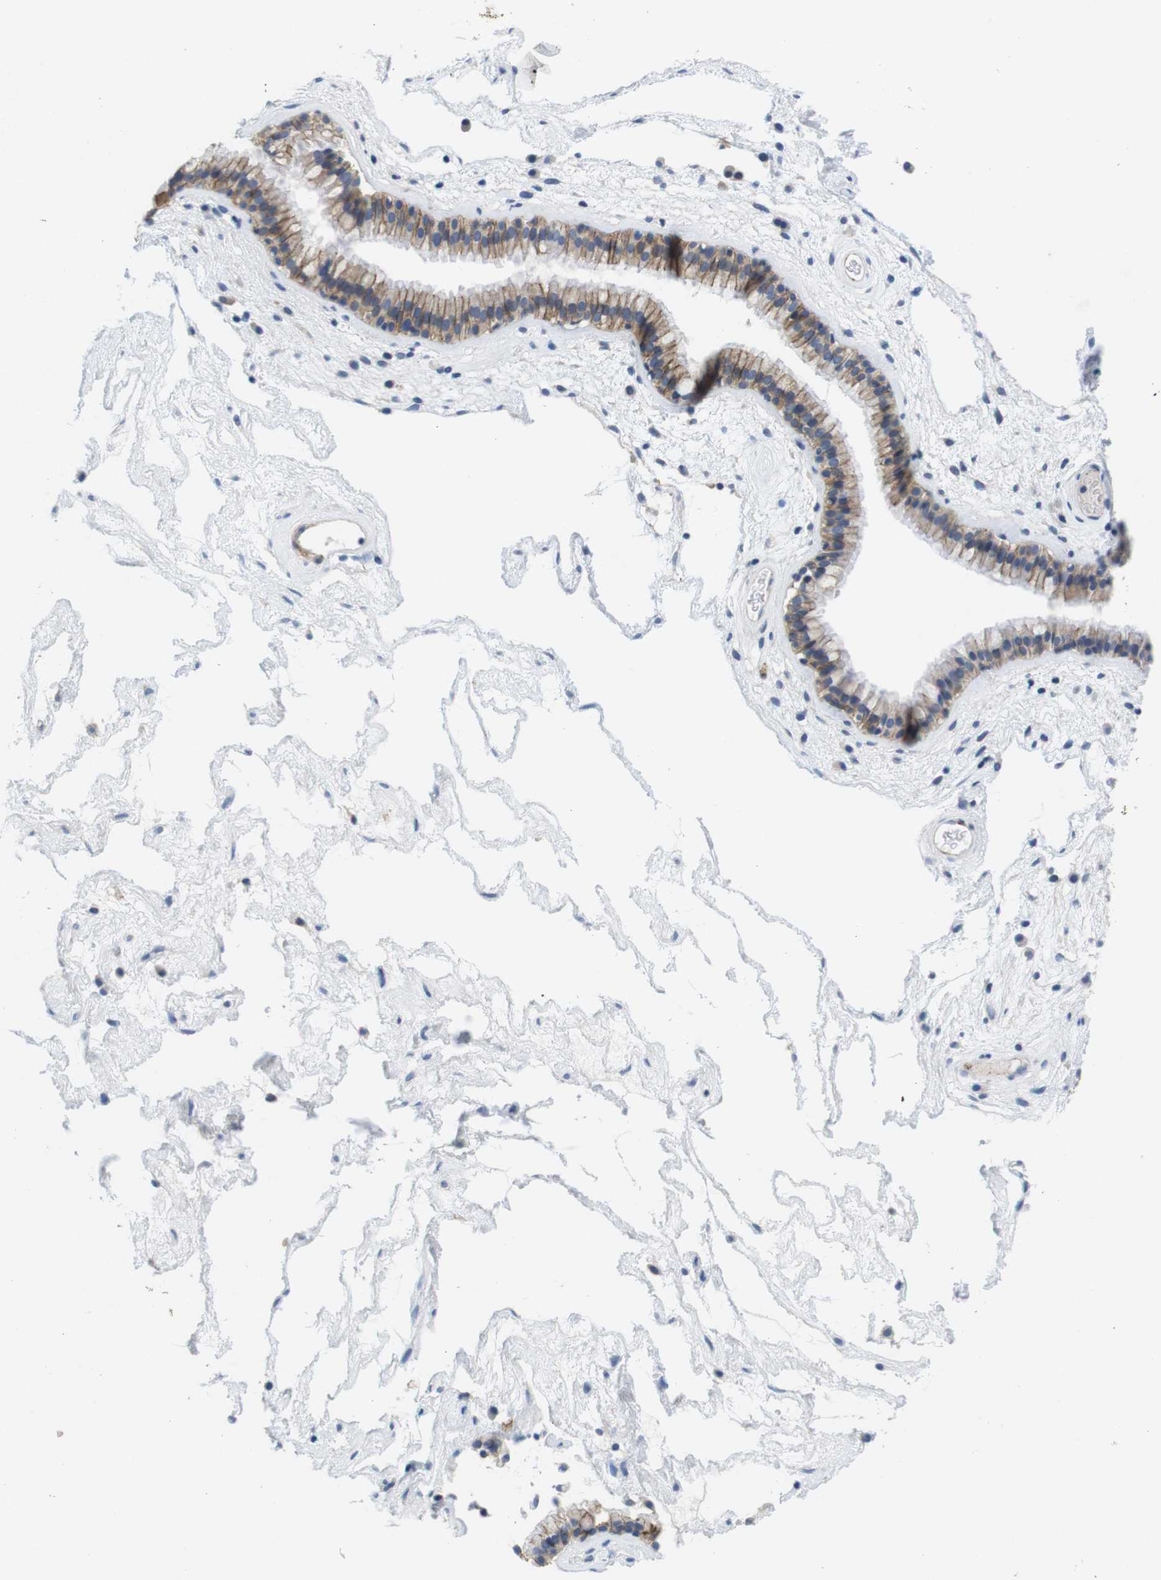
{"staining": {"intensity": "moderate", "quantity": ">75%", "location": "cytoplasmic/membranous"}, "tissue": "nasopharynx", "cell_type": "Respiratory epithelial cells", "image_type": "normal", "snomed": [{"axis": "morphology", "description": "Normal tissue, NOS"}, {"axis": "morphology", "description": "Inflammation, NOS"}, {"axis": "topography", "description": "Nasopharynx"}], "caption": "Normal nasopharynx exhibits moderate cytoplasmic/membranous expression in about >75% of respiratory epithelial cells, visualized by immunohistochemistry.", "gene": "SCRIB", "patient": {"sex": "male", "age": 48}}